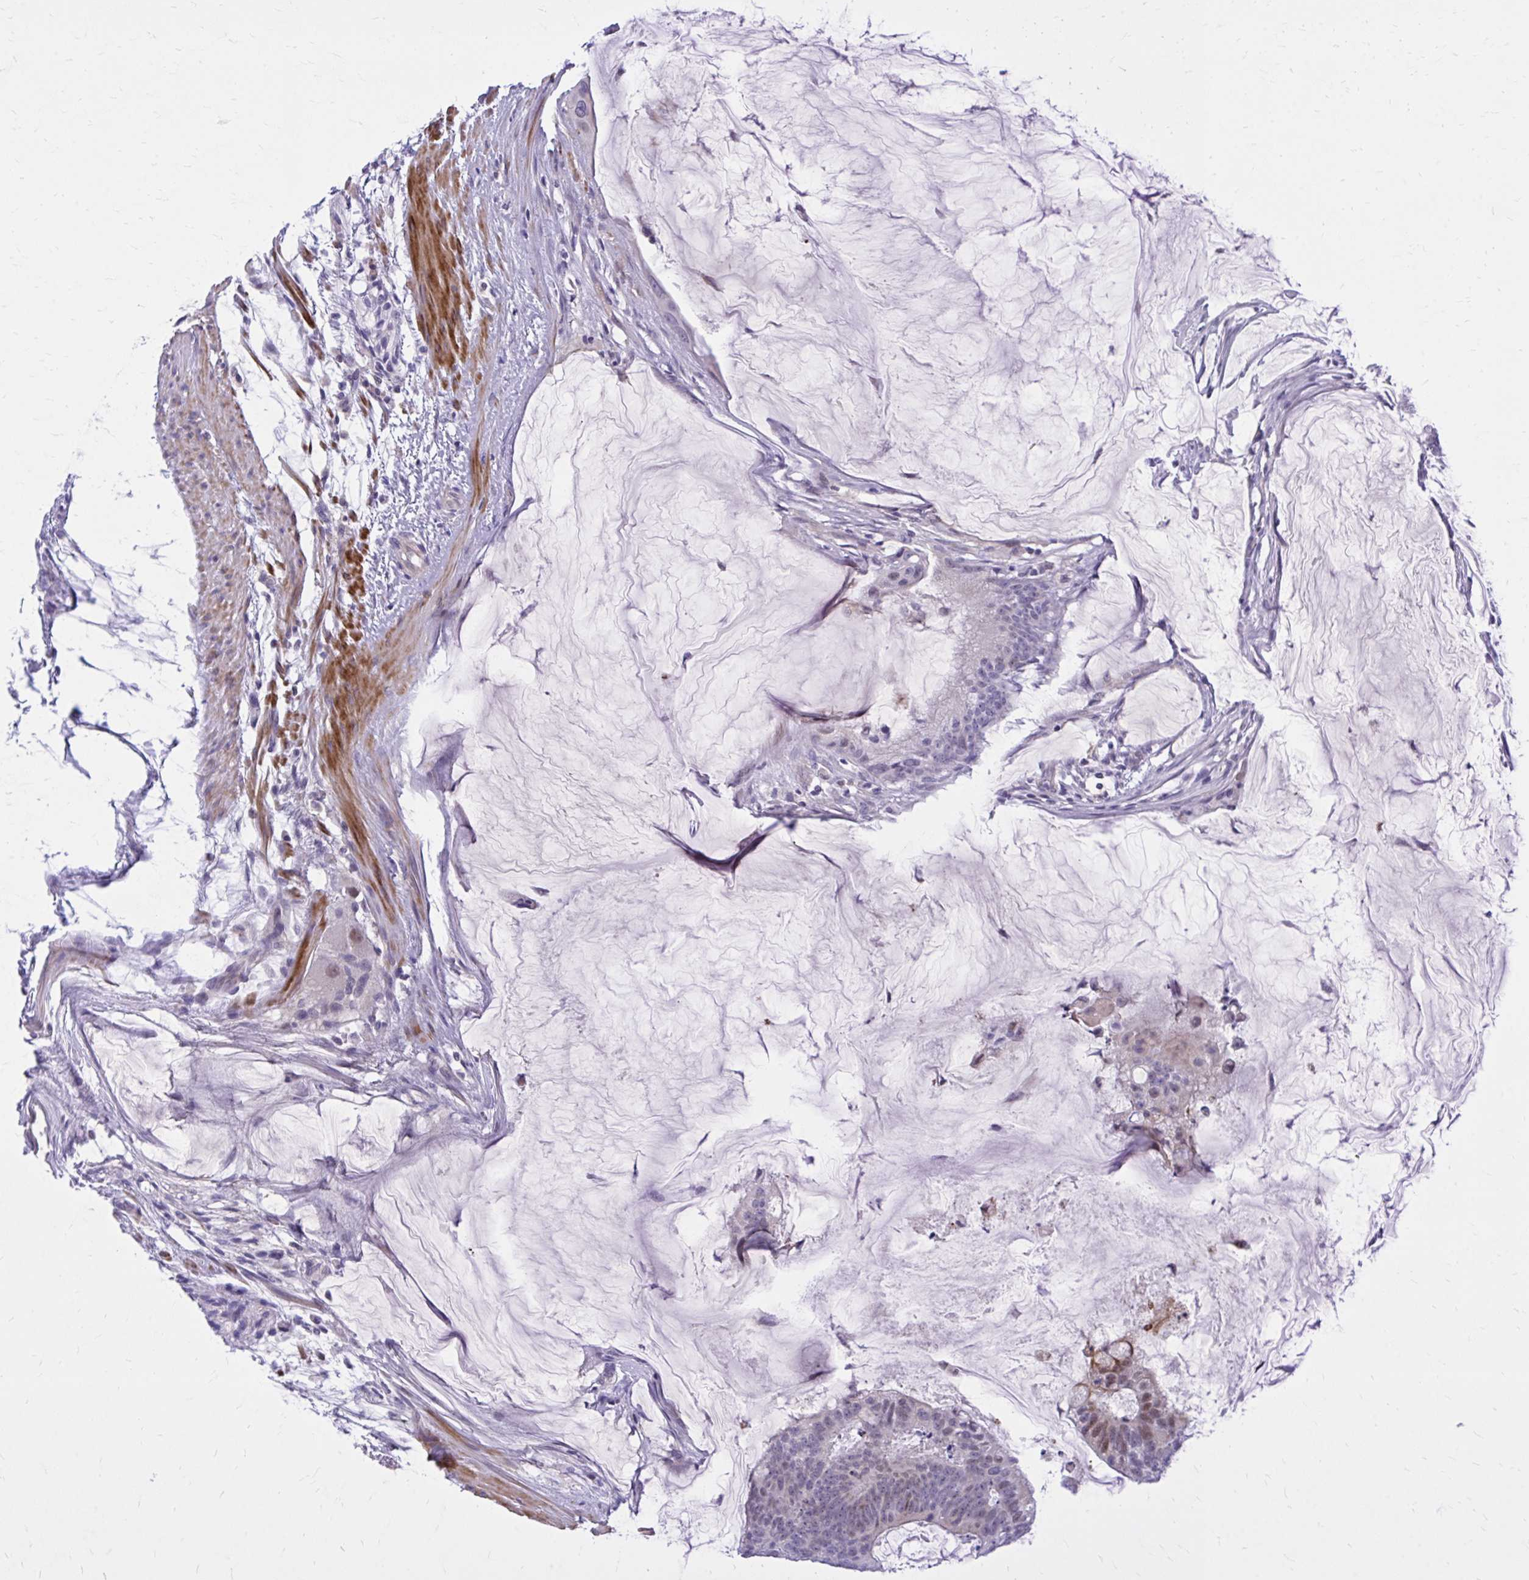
{"staining": {"intensity": "moderate", "quantity": "<25%", "location": "nuclear"}, "tissue": "colorectal cancer", "cell_type": "Tumor cells", "image_type": "cancer", "snomed": [{"axis": "morphology", "description": "Adenocarcinoma, NOS"}, {"axis": "topography", "description": "Colon"}], "caption": "A low amount of moderate nuclear staining is identified in about <25% of tumor cells in colorectal adenocarcinoma tissue.", "gene": "ZBTB25", "patient": {"sex": "male", "age": 62}}